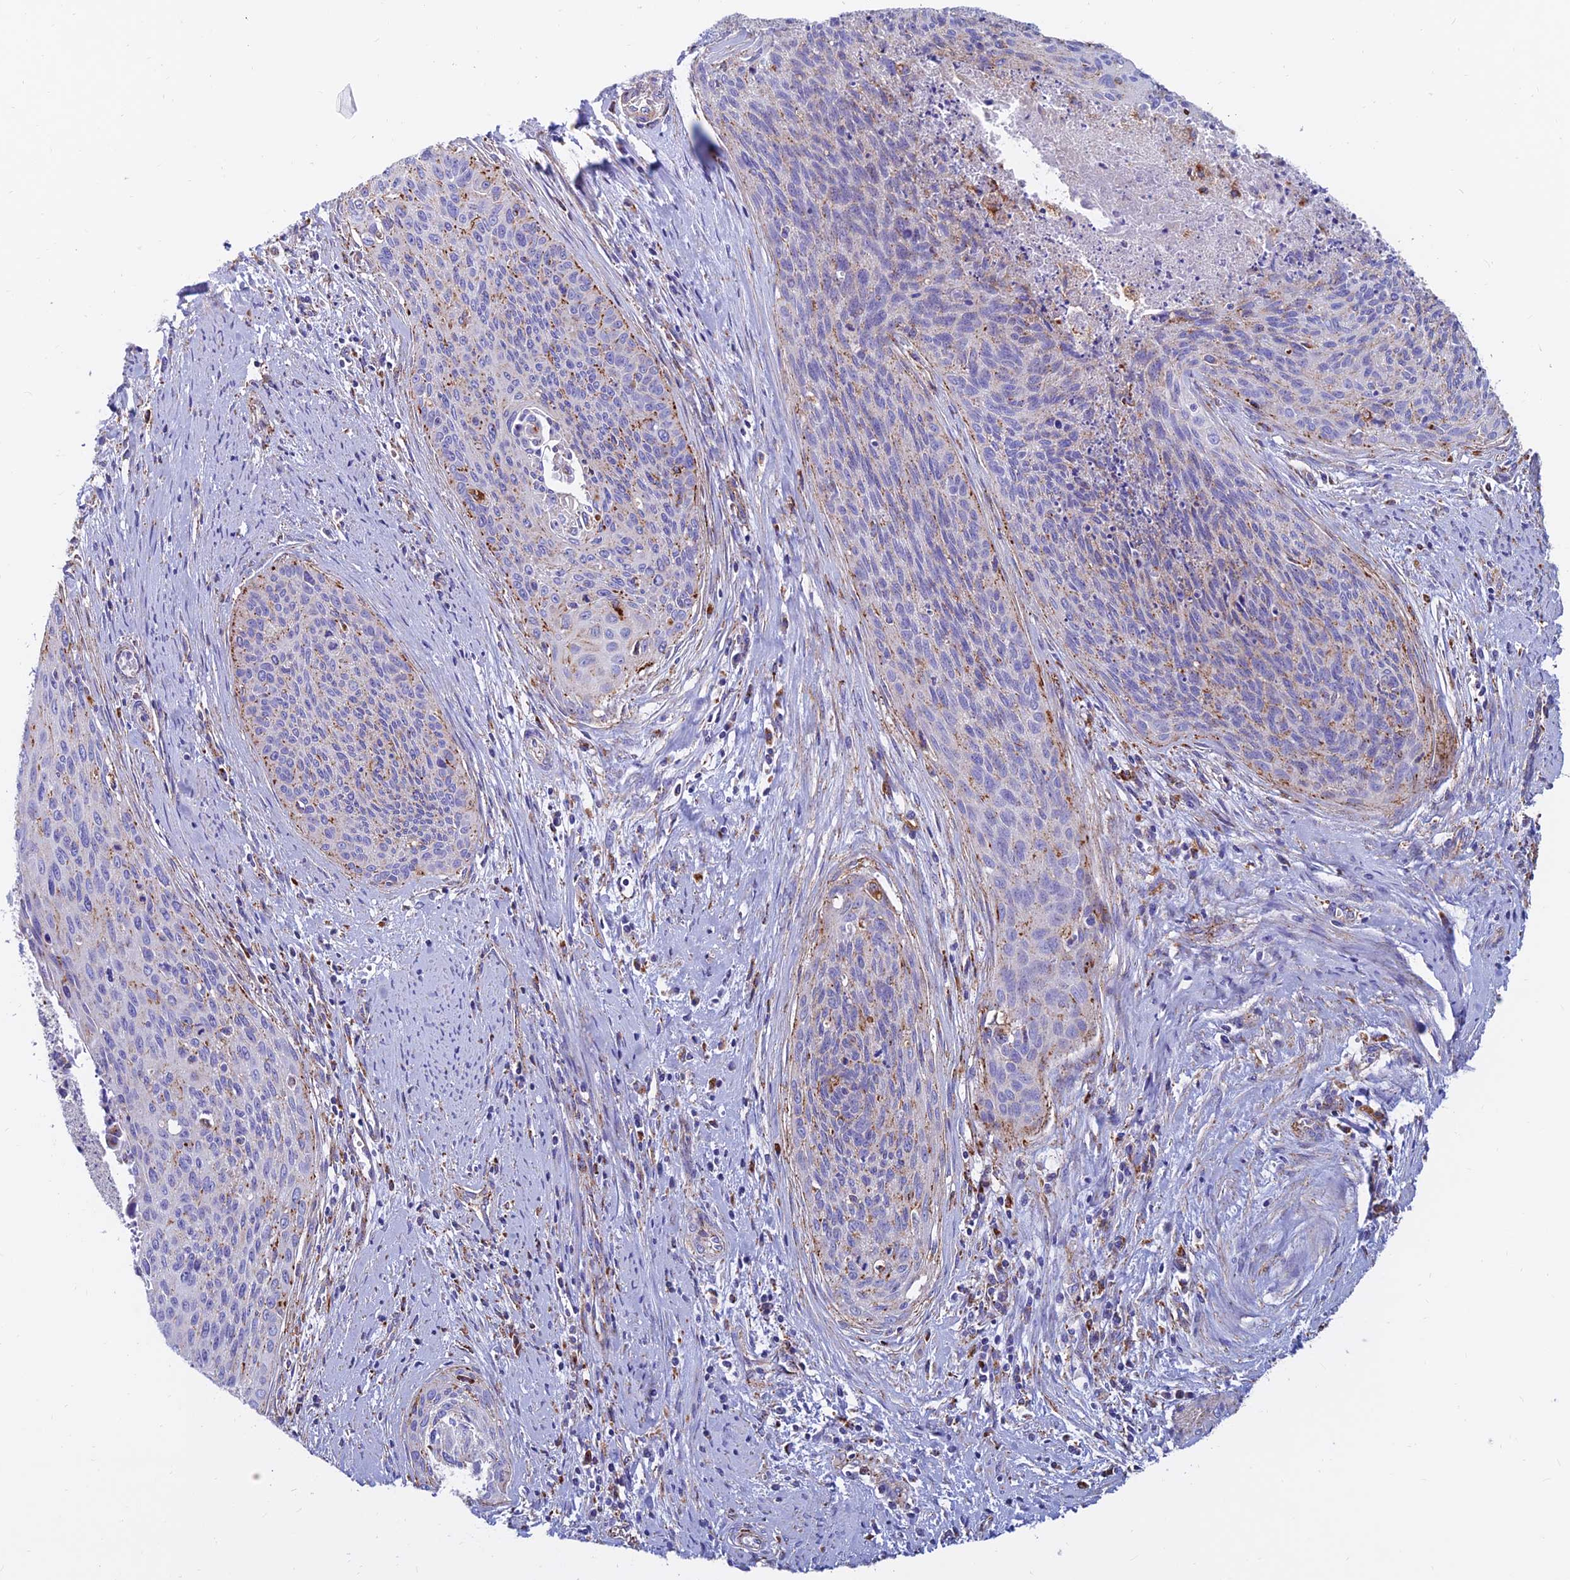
{"staining": {"intensity": "moderate", "quantity": "<25%", "location": "cytoplasmic/membranous"}, "tissue": "cervical cancer", "cell_type": "Tumor cells", "image_type": "cancer", "snomed": [{"axis": "morphology", "description": "Squamous cell carcinoma, NOS"}, {"axis": "topography", "description": "Cervix"}], "caption": "This is a histology image of IHC staining of cervical squamous cell carcinoma, which shows moderate positivity in the cytoplasmic/membranous of tumor cells.", "gene": "SPNS1", "patient": {"sex": "female", "age": 55}}